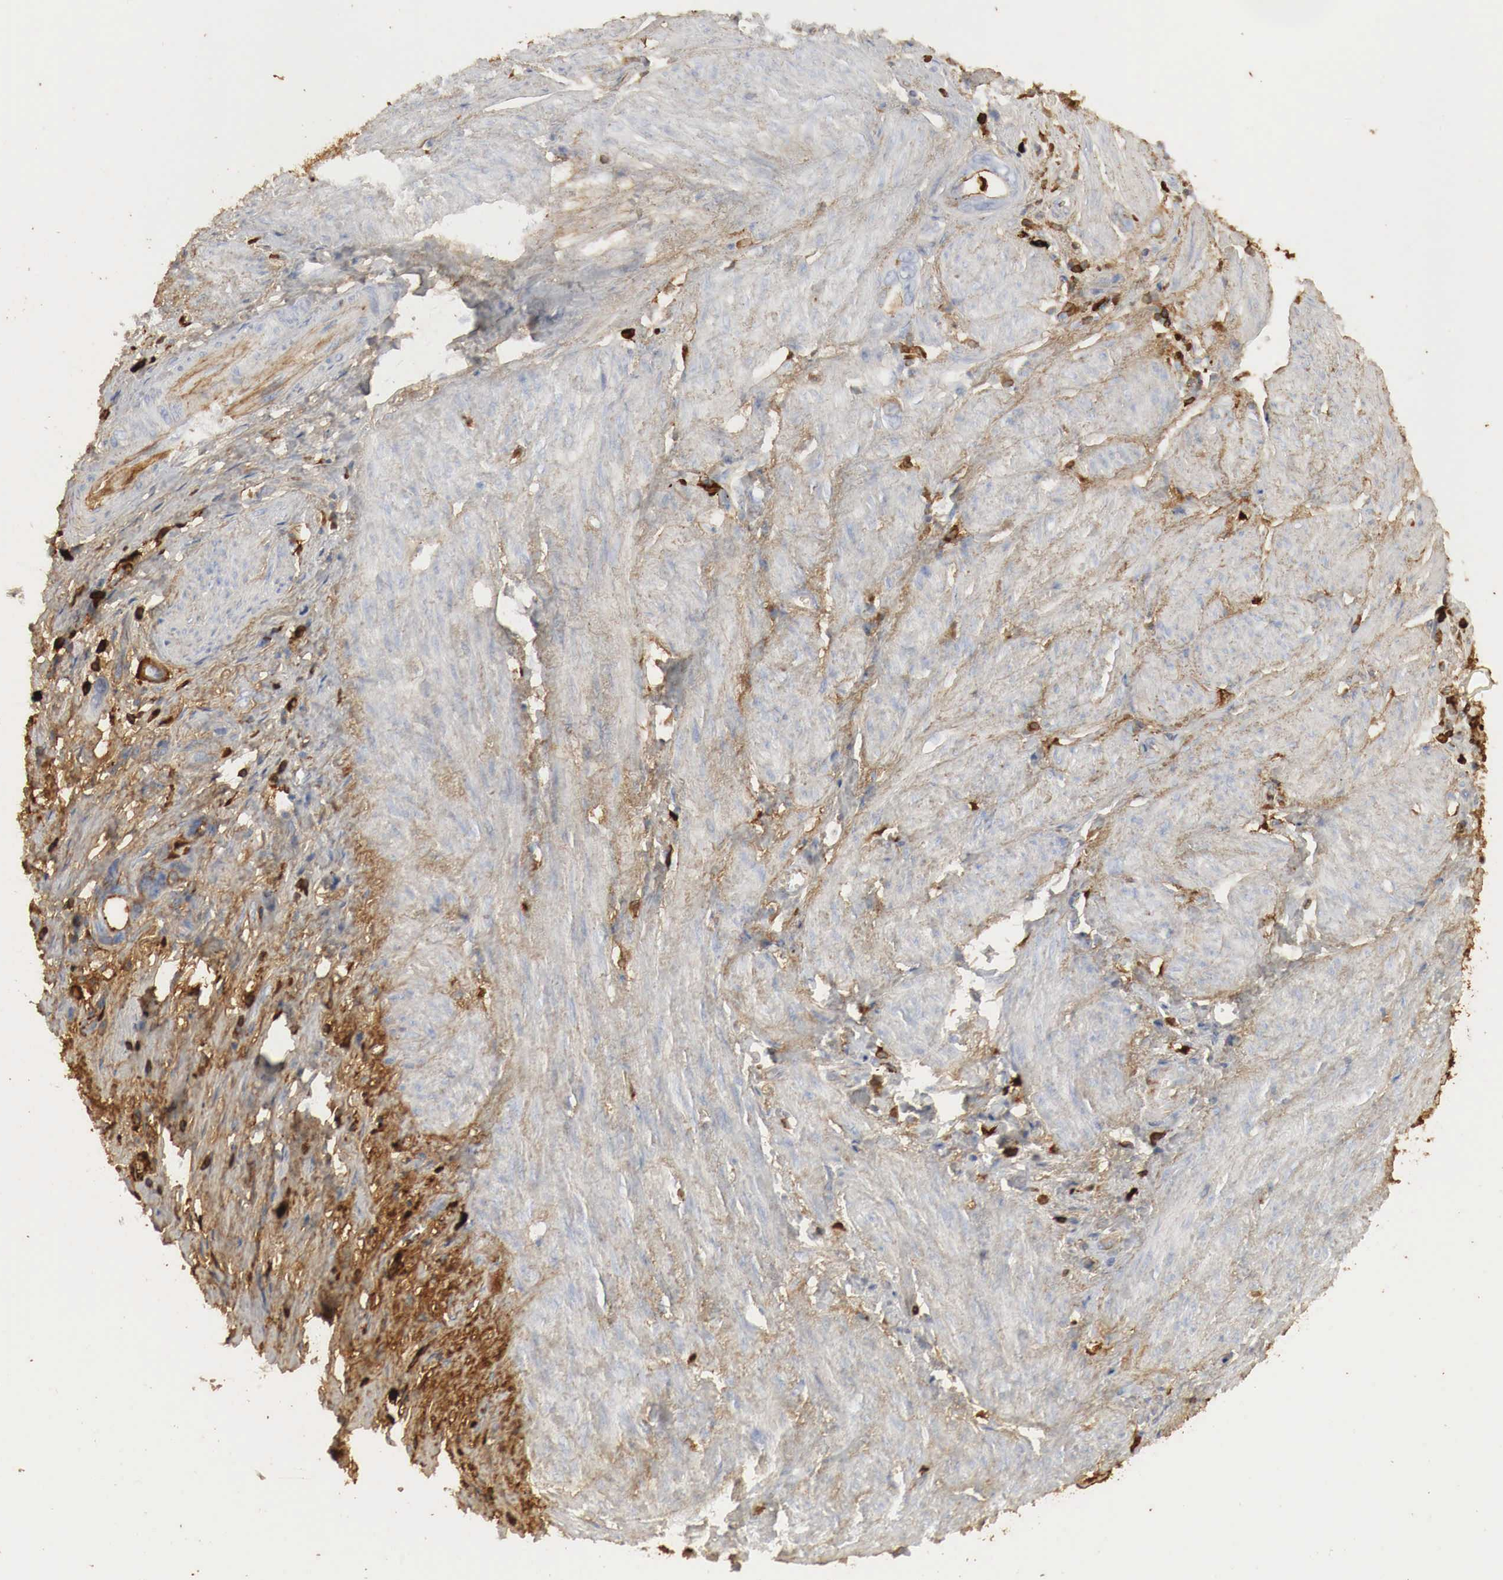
{"staining": {"intensity": "moderate", "quantity": "25%-75%", "location": "cytoplasmic/membranous"}, "tissue": "stomach cancer", "cell_type": "Tumor cells", "image_type": "cancer", "snomed": [{"axis": "morphology", "description": "Adenocarcinoma, NOS"}, {"axis": "topography", "description": "Stomach"}], "caption": "Protein staining of stomach adenocarcinoma tissue demonstrates moderate cytoplasmic/membranous staining in about 25%-75% of tumor cells.", "gene": "IGLC3", "patient": {"sex": "male", "age": 78}}